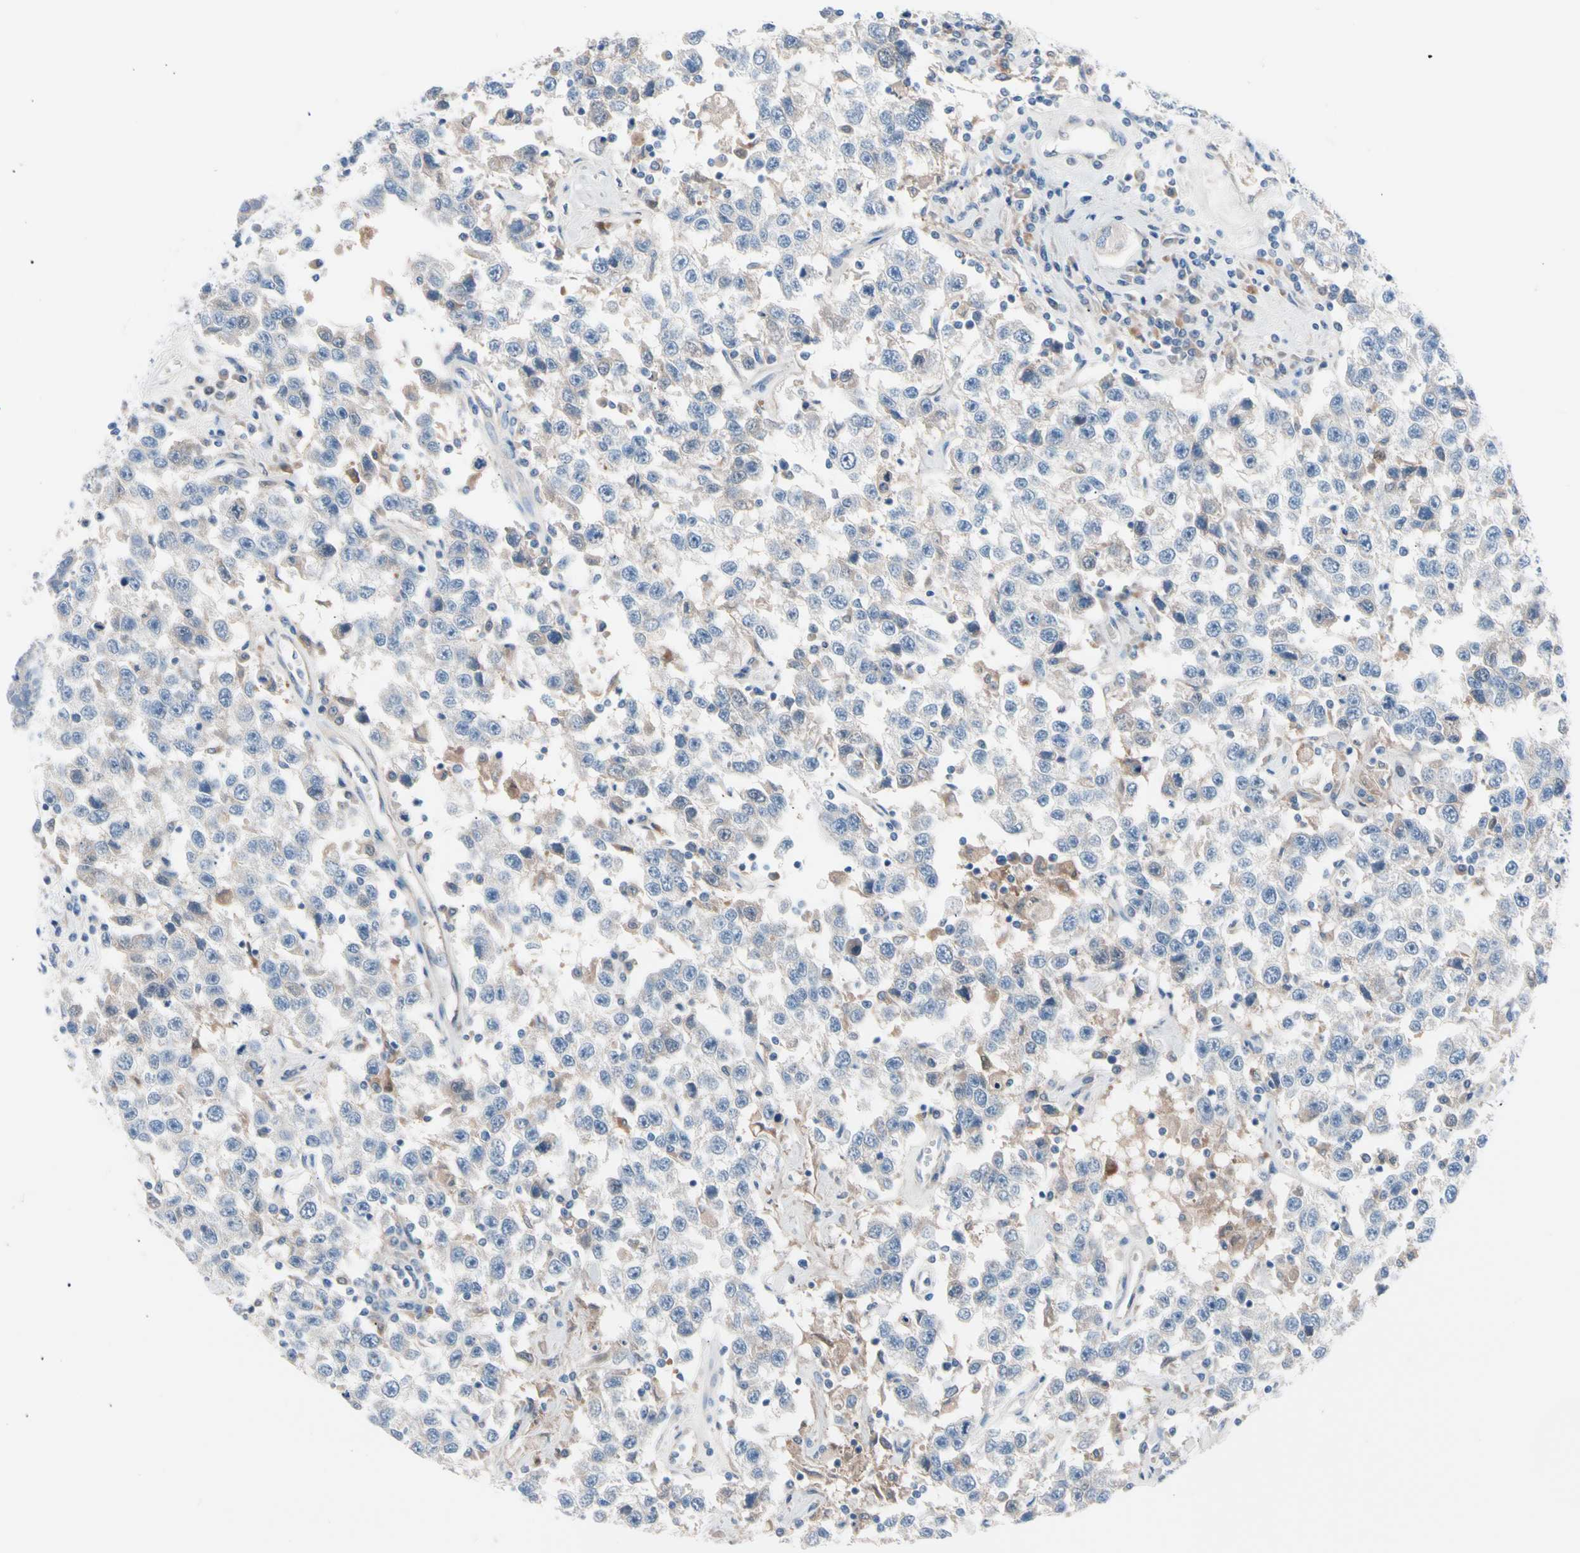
{"staining": {"intensity": "weak", "quantity": "25%-75%", "location": "cytoplasmic/membranous"}, "tissue": "testis cancer", "cell_type": "Tumor cells", "image_type": "cancer", "snomed": [{"axis": "morphology", "description": "Seminoma, NOS"}, {"axis": "topography", "description": "Testis"}], "caption": "Immunohistochemistry (IHC) image of seminoma (testis) stained for a protein (brown), which shows low levels of weak cytoplasmic/membranous positivity in approximately 25%-75% of tumor cells.", "gene": "CASQ1", "patient": {"sex": "male", "age": 41}}